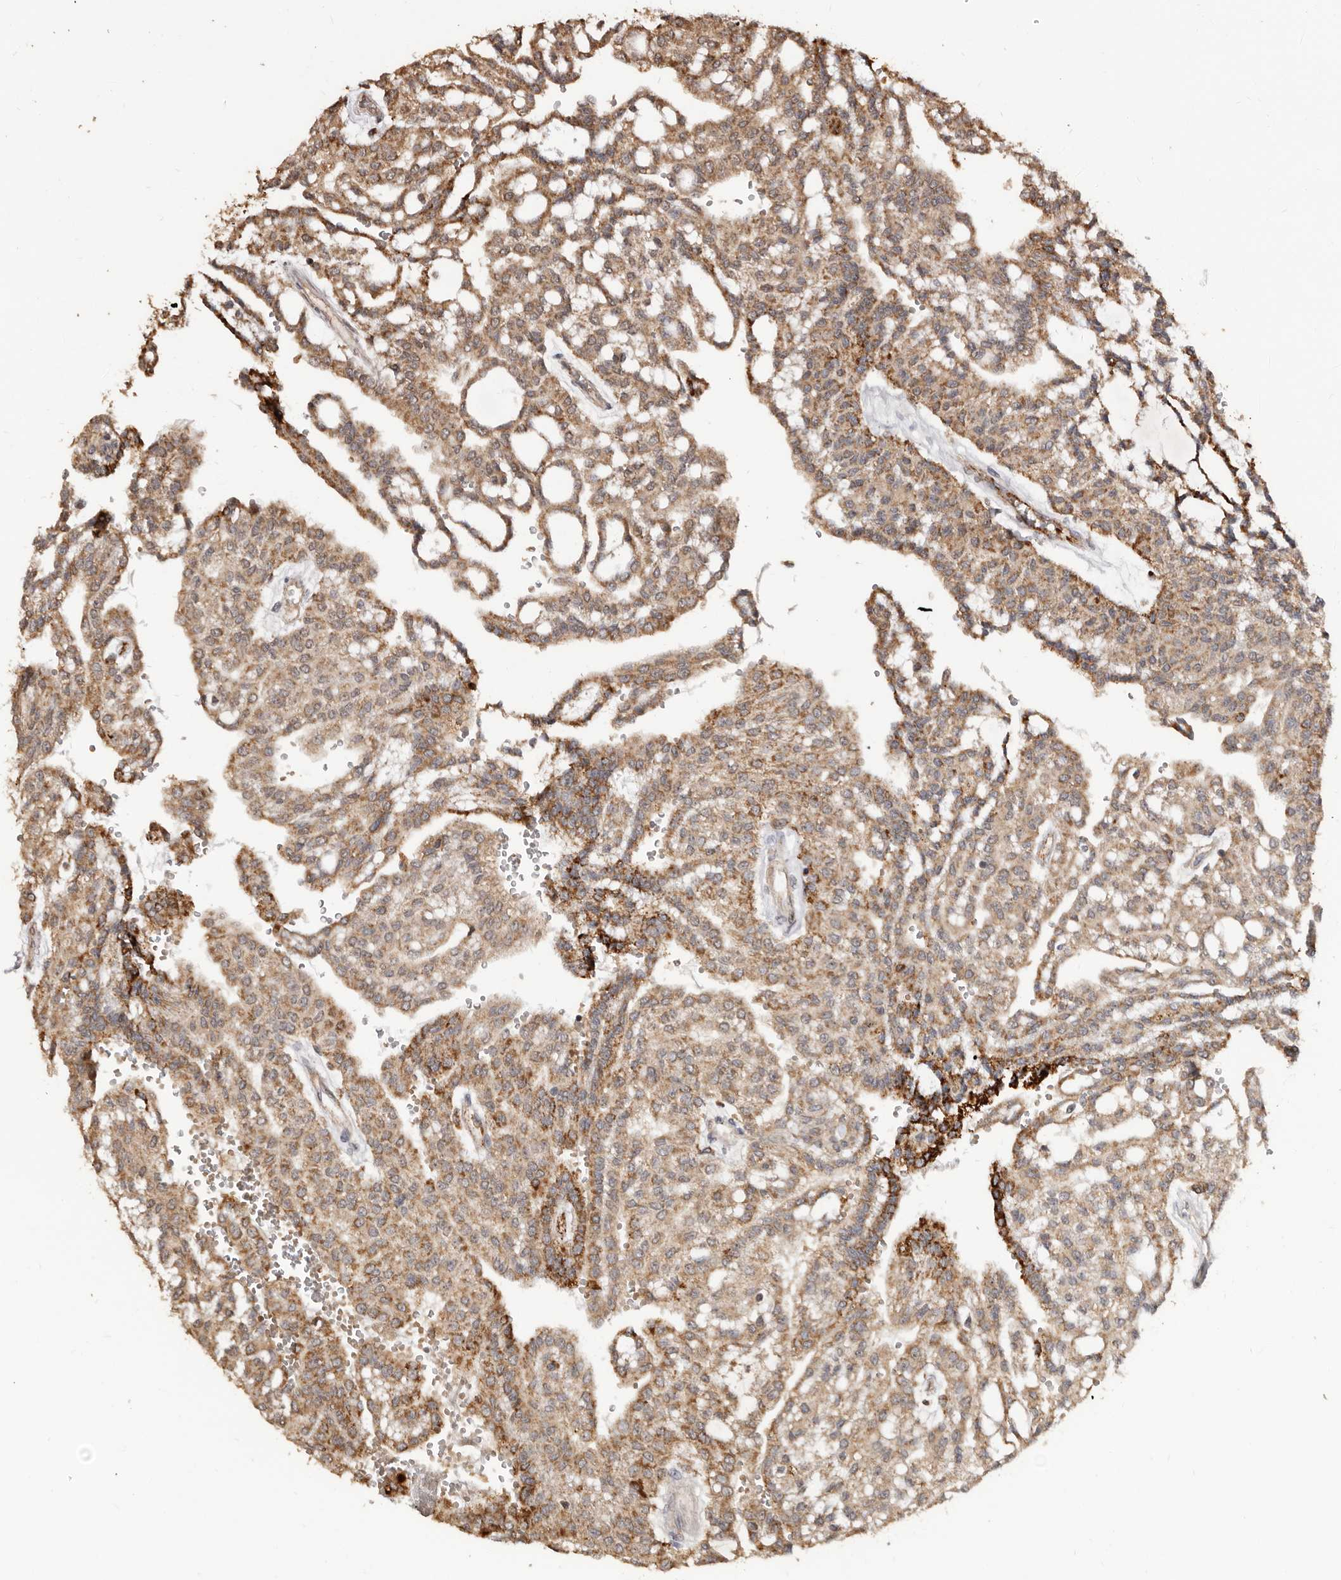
{"staining": {"intensity": "strong", "quantity": "25%-75%", "location": "cytoplasmic/membranous"}, "tissue": "renal cancer", "cell_type": "Tumor cells", "image_type": "cancer", "snomed": [{"axis": "morphology", "description": "Adenocarcinoma, NOS"}, {"axis": "topography", "description": "Kidney"}], "caption": "Immunohistochemistry of human renal adenocarcinoma demonstrates high levels of strong cytoplasmic/membranous positivity in about 25%-75% of tumor cells. The staining was performed using DAB (3,3'-diaminobenzidine) to visualize the protein expression in brown, while the nuclei were stained in blue with hematoxylin (Magnification: 20x).", "gene": "AKAP7", "patient": {"sex": "male", "age": 63}}